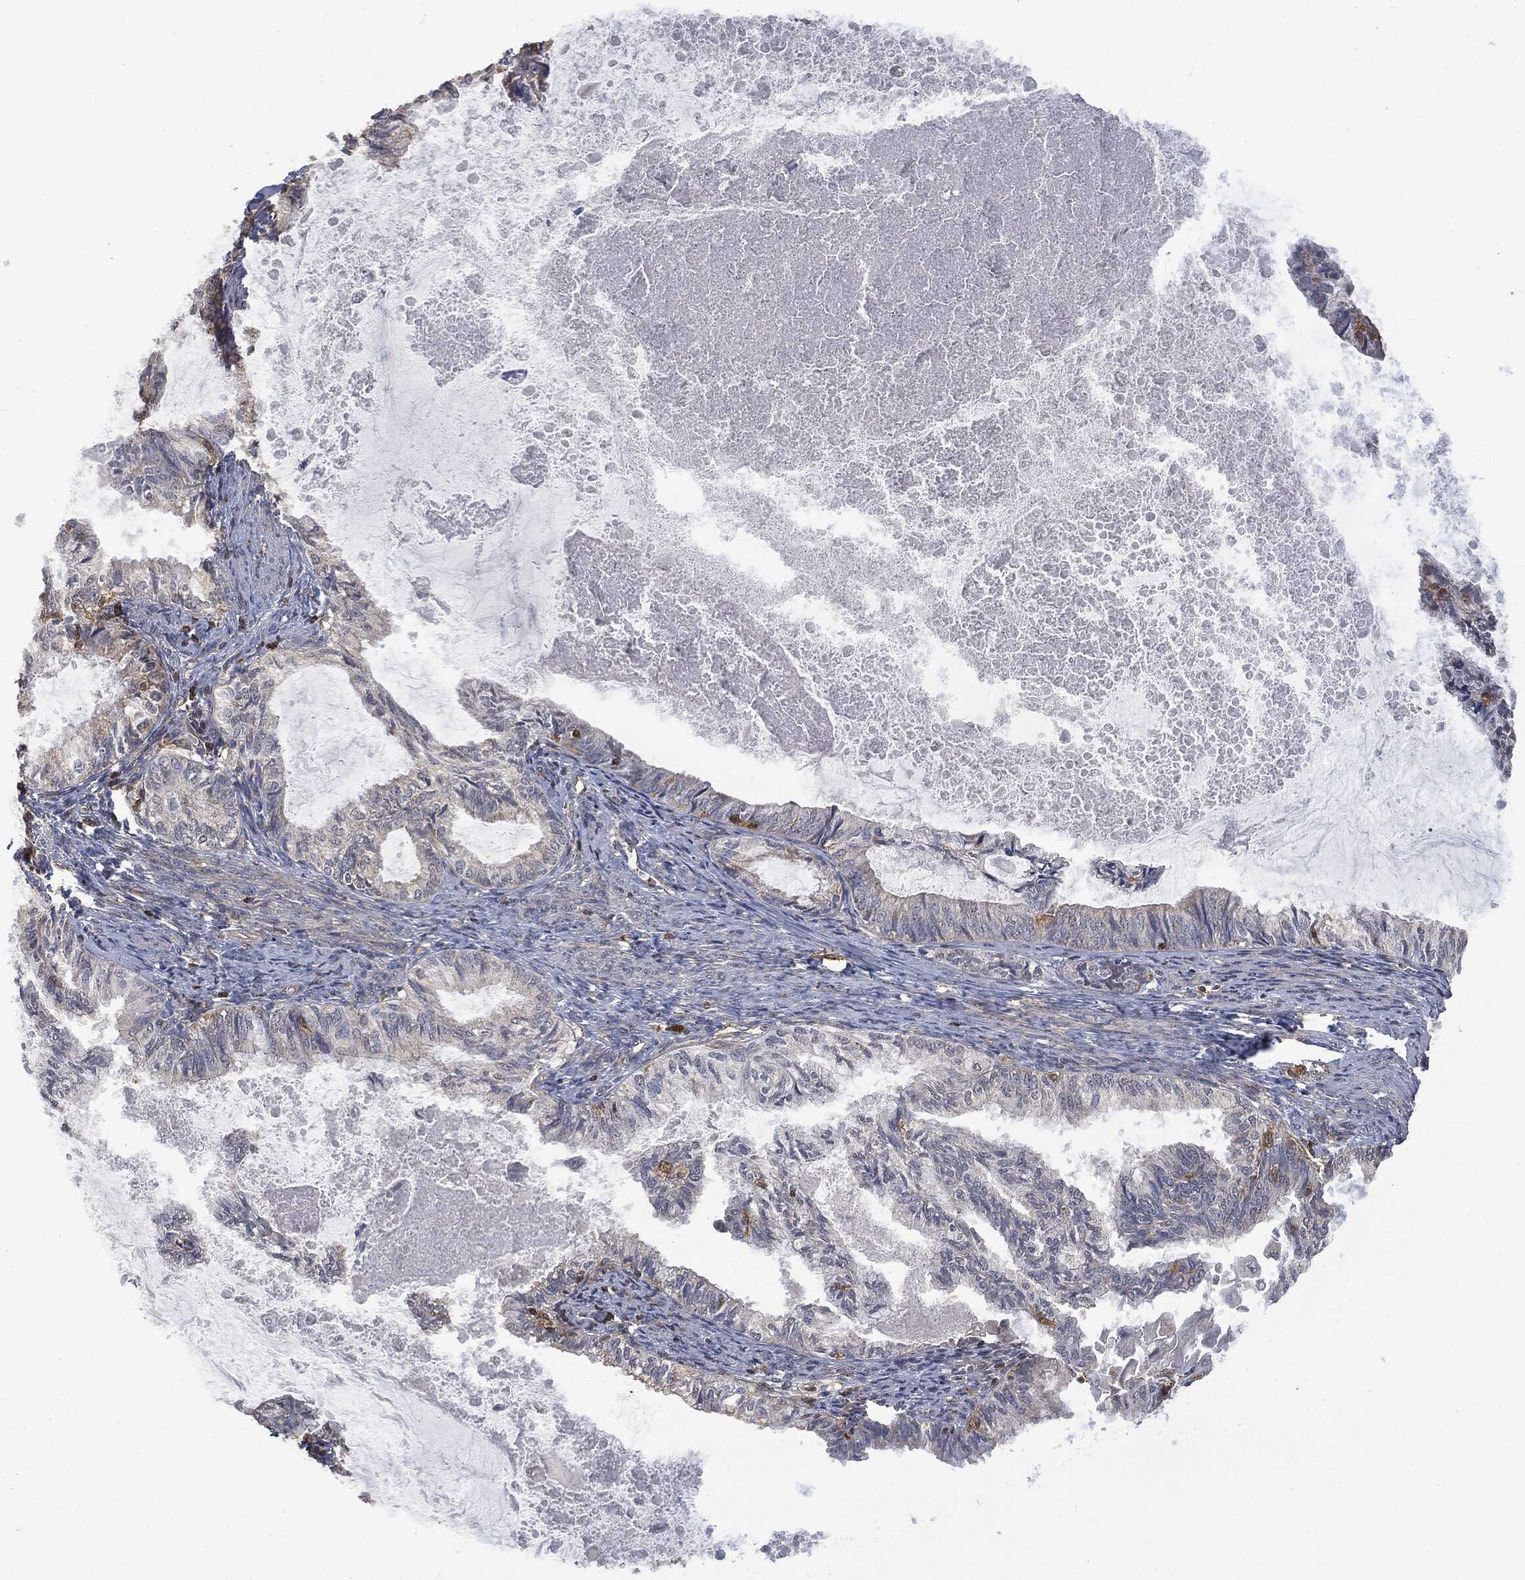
{"staining": {"intensity": "negative", "quantity": "none", "location": "none"}, "tissue": "endometrial cancer", "cell_type": "Tumor cells", "image_type": "cancer", "snomed": [{"axis": "morphology", "description": "Adenocarcinoma, NOS"}, {"axis": "topography", "description": "Endometrium"}], "caption": "Tumor cells show no significant positivity in endometrial cancer (adenocarcinoma).", "gene": "PSMB10", "patient": {"sex": "female", "age": 86}}